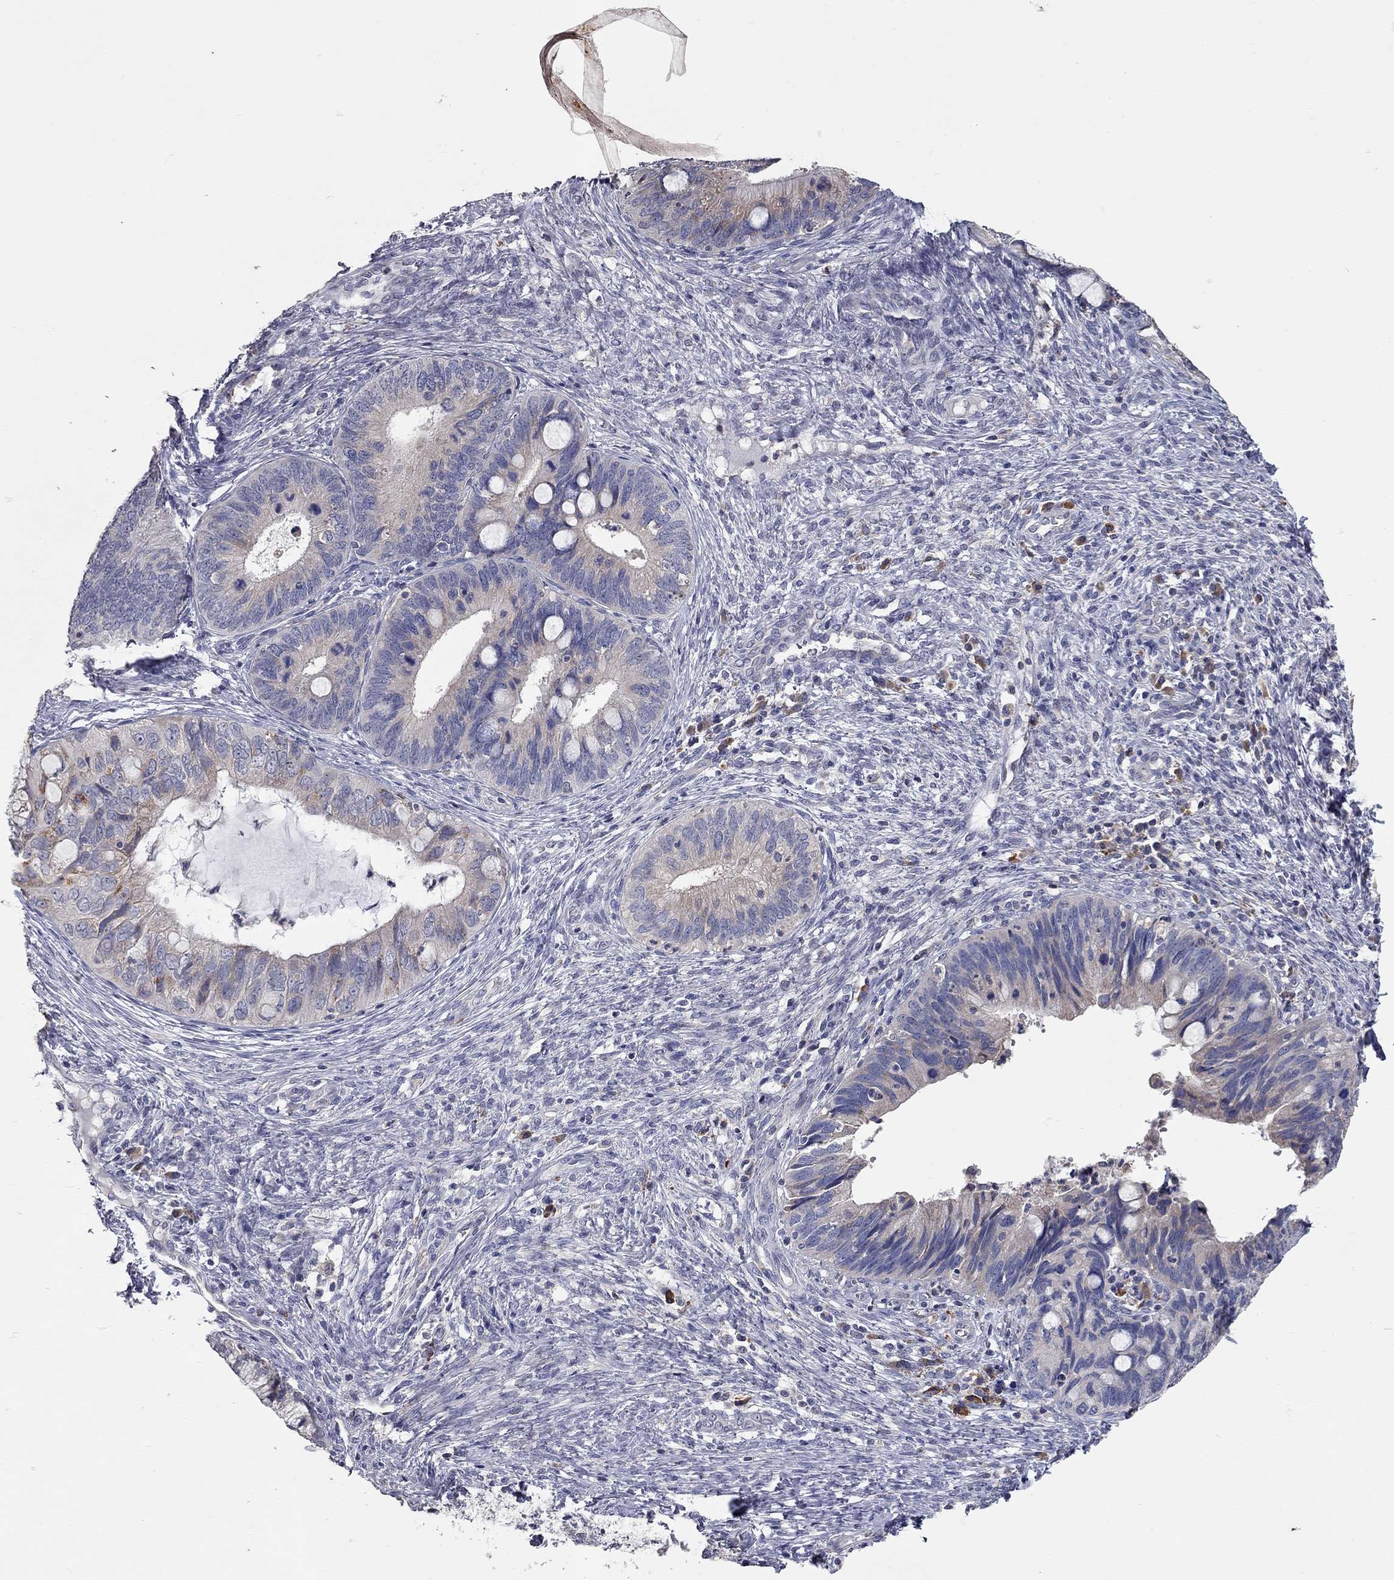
{"staining": {"intensity": "moderate", "quantity": "<25%", "location": "cytoplasmic/membranous"}, "tissue": "cervical cancer", "cell_type": "Tumor cells", "image_type": "cancer", "snomed": [{"axis": "morphology", "description": "Adenocarcinoma, NOS"}, {"axis": "topography", "description": "Cervix"}], "caption": "Moderate cytoplasmic/membranous expression for a protein is seen in approximately <25% of tumor cells of cervical cancer using immunohistochemistry.", "gene": "XAGE2", "patient": {"sex": "female", "age": 42}}